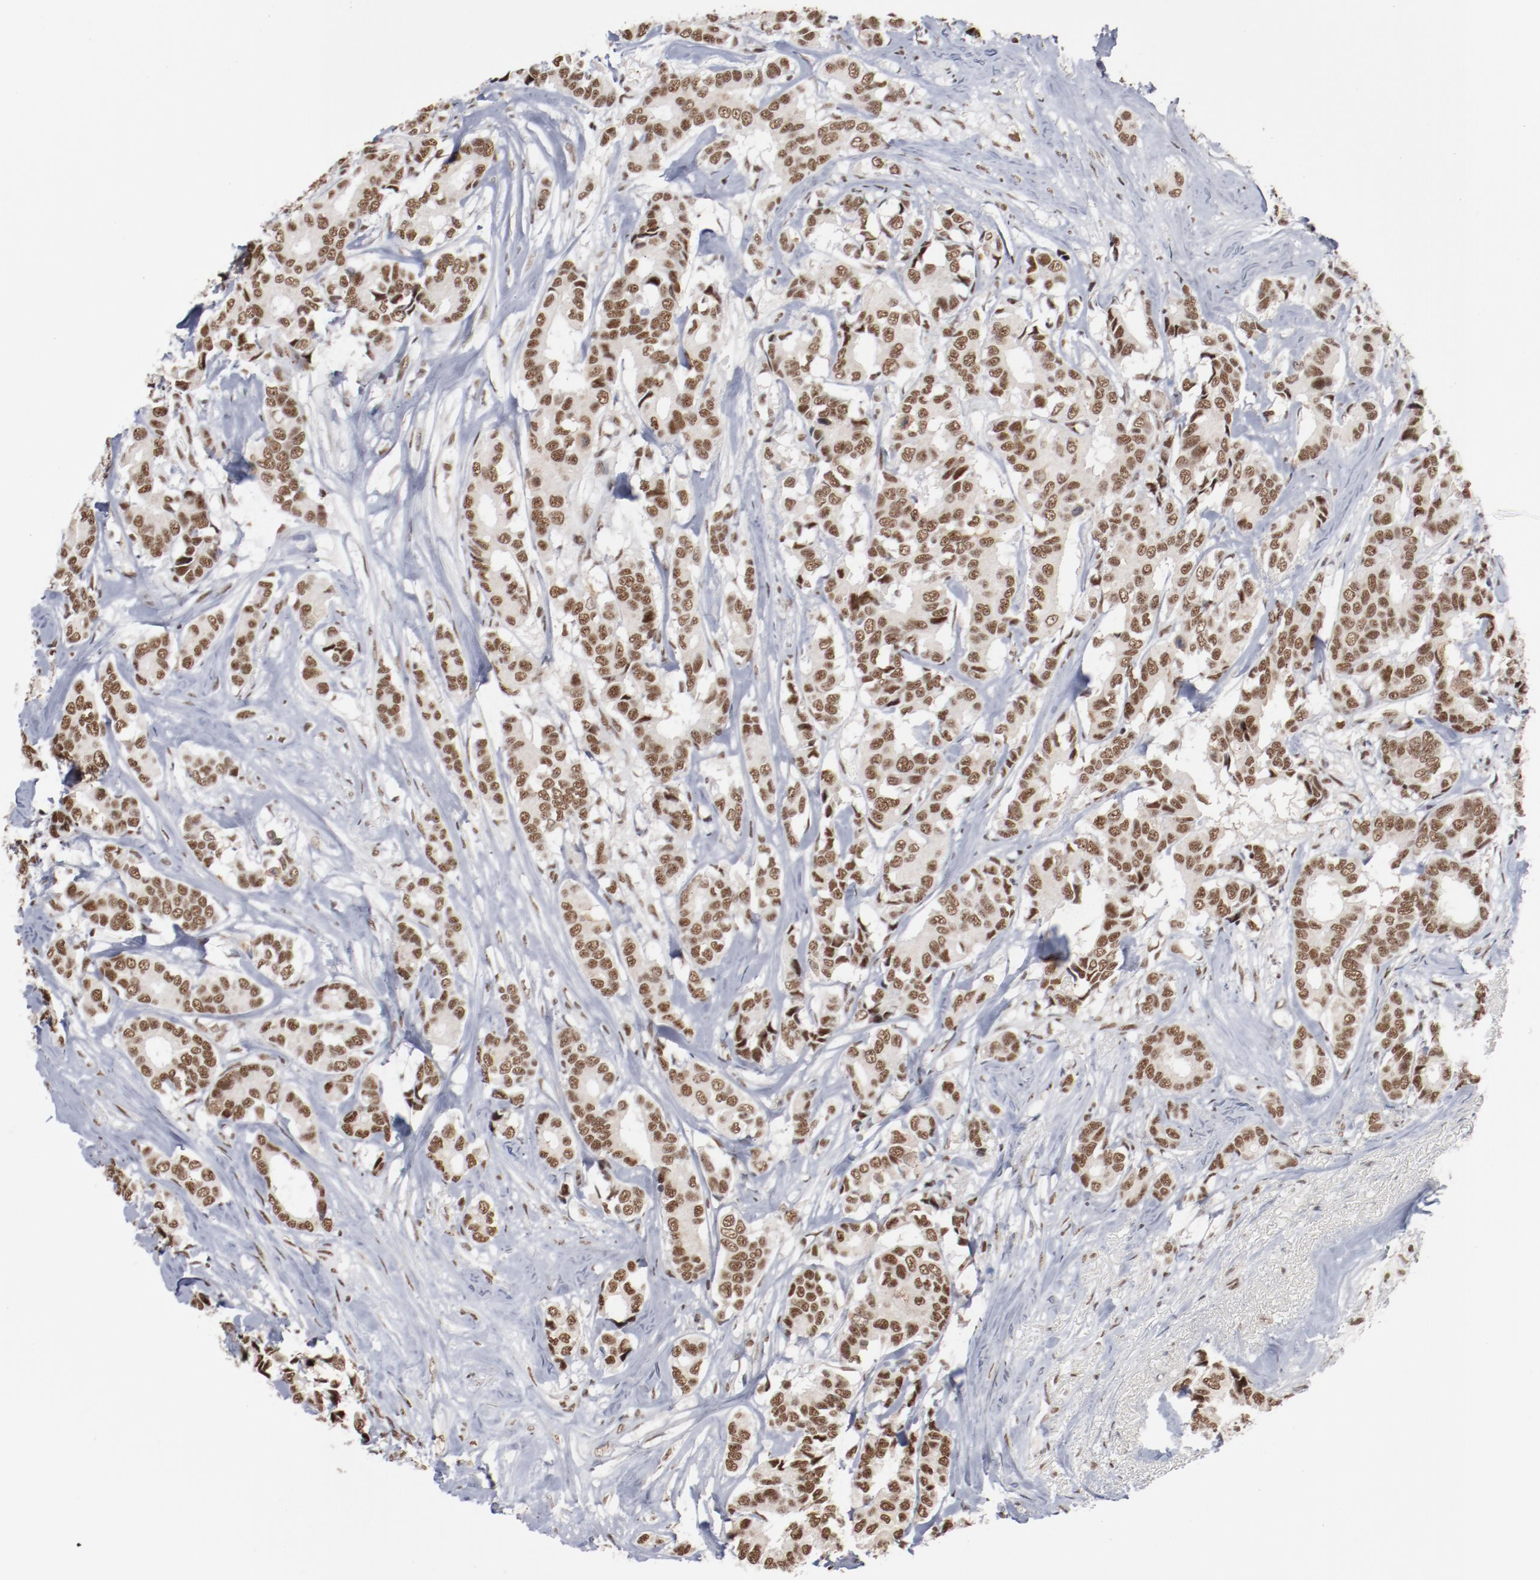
{"staining": {"intensity": "moderate", "quantity": ">75%", "location": "nuclear"}, "tissue": "breast cancer", "cell_type": "Tumor cells", "image_type": "cancer", "snomed": [{"axis": "morphology", "description": "Duct carcinoma"}, {"axis": "topography", "description": "Breast"}], "caption": "Brown immunohistochemical staining in human breast cancer demonstrates moderate nuclear positivity in about >75% of tumor cells.", "gene": "BUB3", "patient": {"sex": "female", "age": 87}}